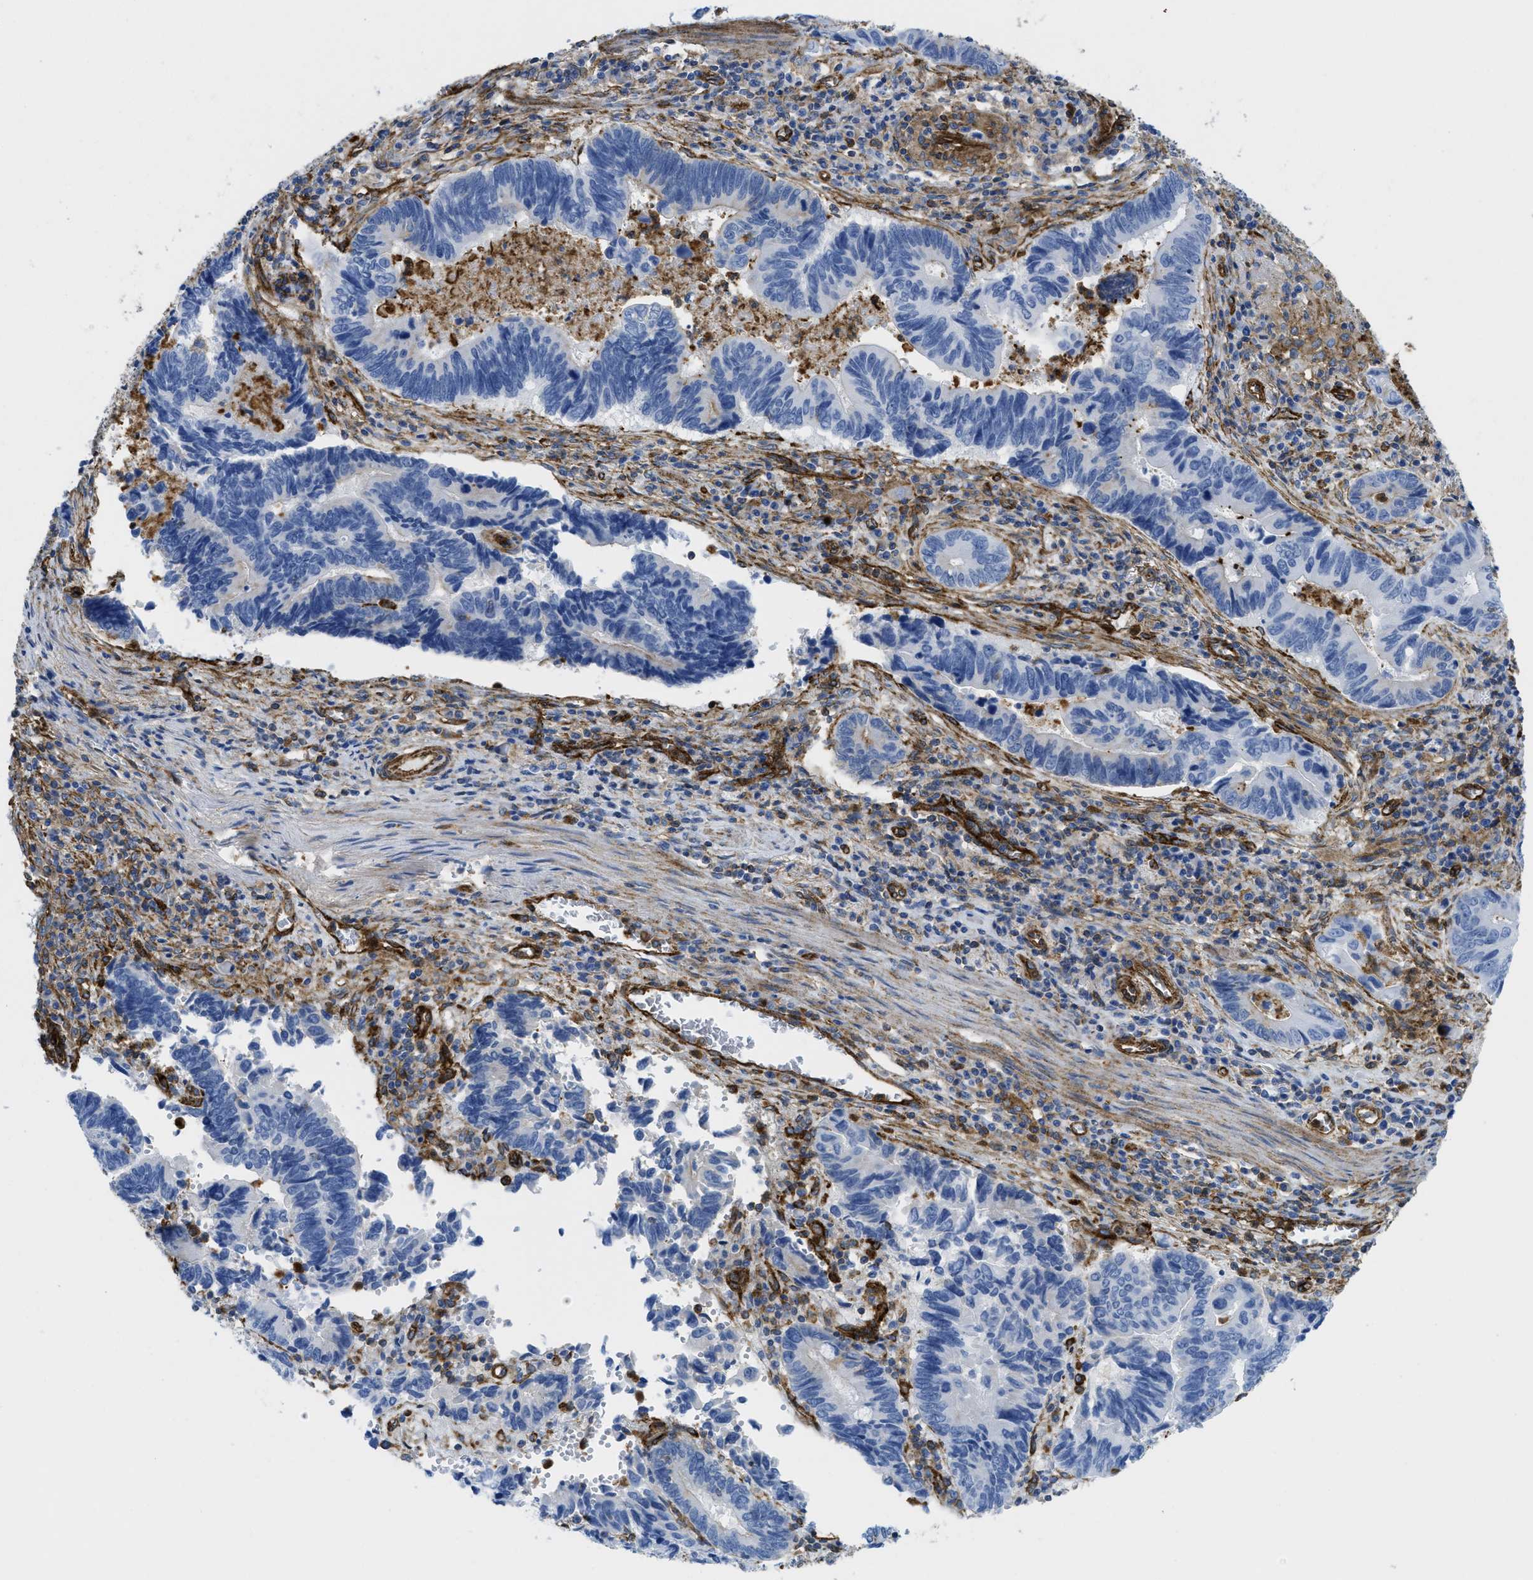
{"staining": {"intensity": "negative", "quantity": "none", "location": "none"}, "tissue": "pancreatic cancer", "cell_type": "Tumor cells", "image_type": "cancer", "snomed": [{"axis": "morphology", "description": "Adenocarcinoma, NOS"}, {"axis": "topography", "description": "Pancreas"}], "caption": "Histopathology image shows no protein staining in tumor cells of pancreatic adenocarcinoma tissue. Nuclei are stained in blue.", "gene": "HIP1", "patient": {"sex": "female", "age": 70}}